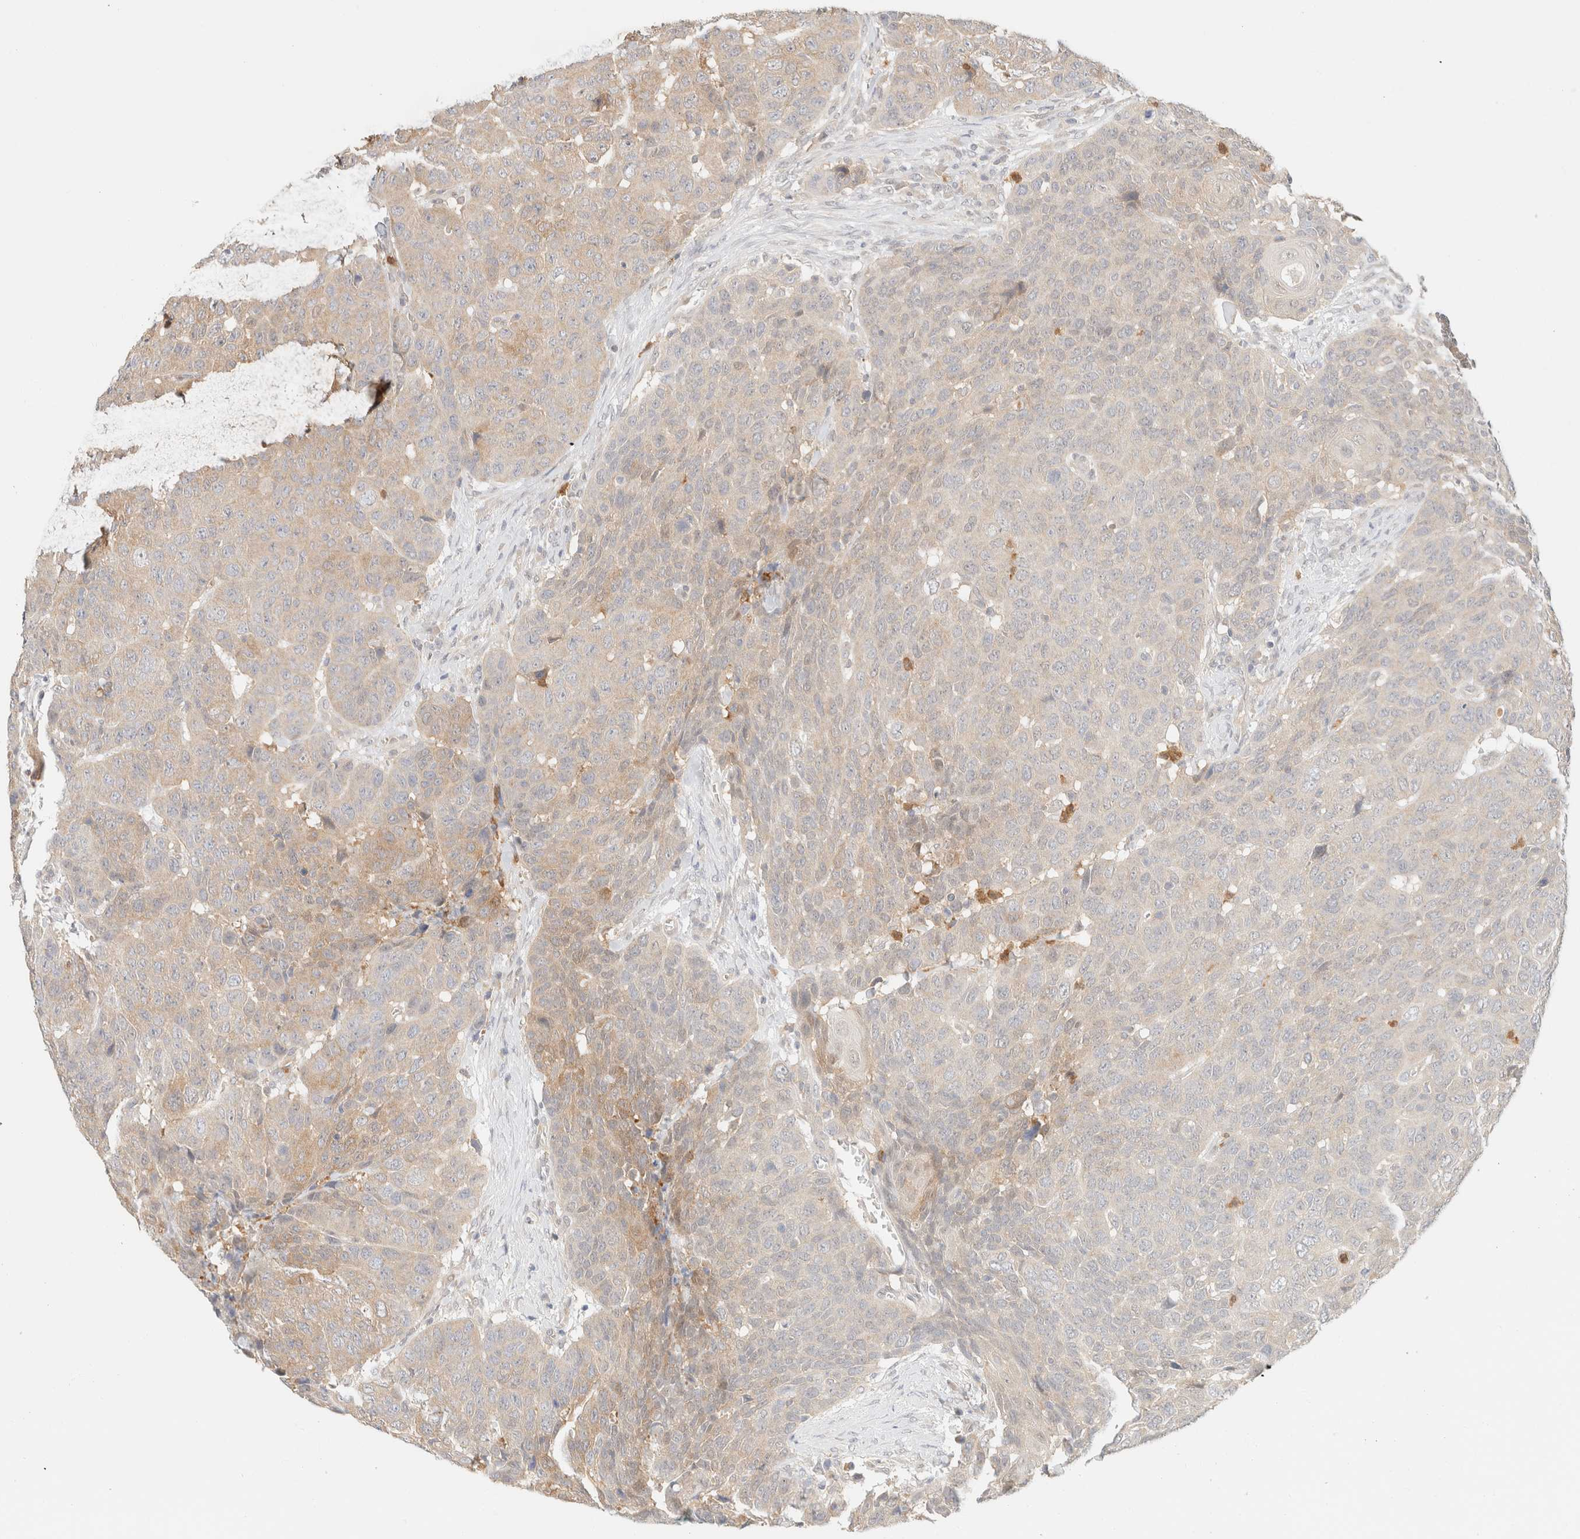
{"staining": {"intensity": "weak", "quantity": "<25%", "location": "cytoplasmic/membranous"}, "tissue": "head and neck cancer", "cell_type": "Tumor cells", "image_type": "cancer", "snomed": [{"axis": "morphology", "description": "Squamous cell carcinoma, NOS"}, {"axis": "topography", "description": "Head-Neck"}], "caption": "DAB (3,3'-diaminobenzidine) immunohistochemical staining of head and neck cancer (squamous cell carcinoma) demonstrates no significant staining in tumor cells.", "gene": "GPI", "patient": {"sex": "male", "age": 66}}